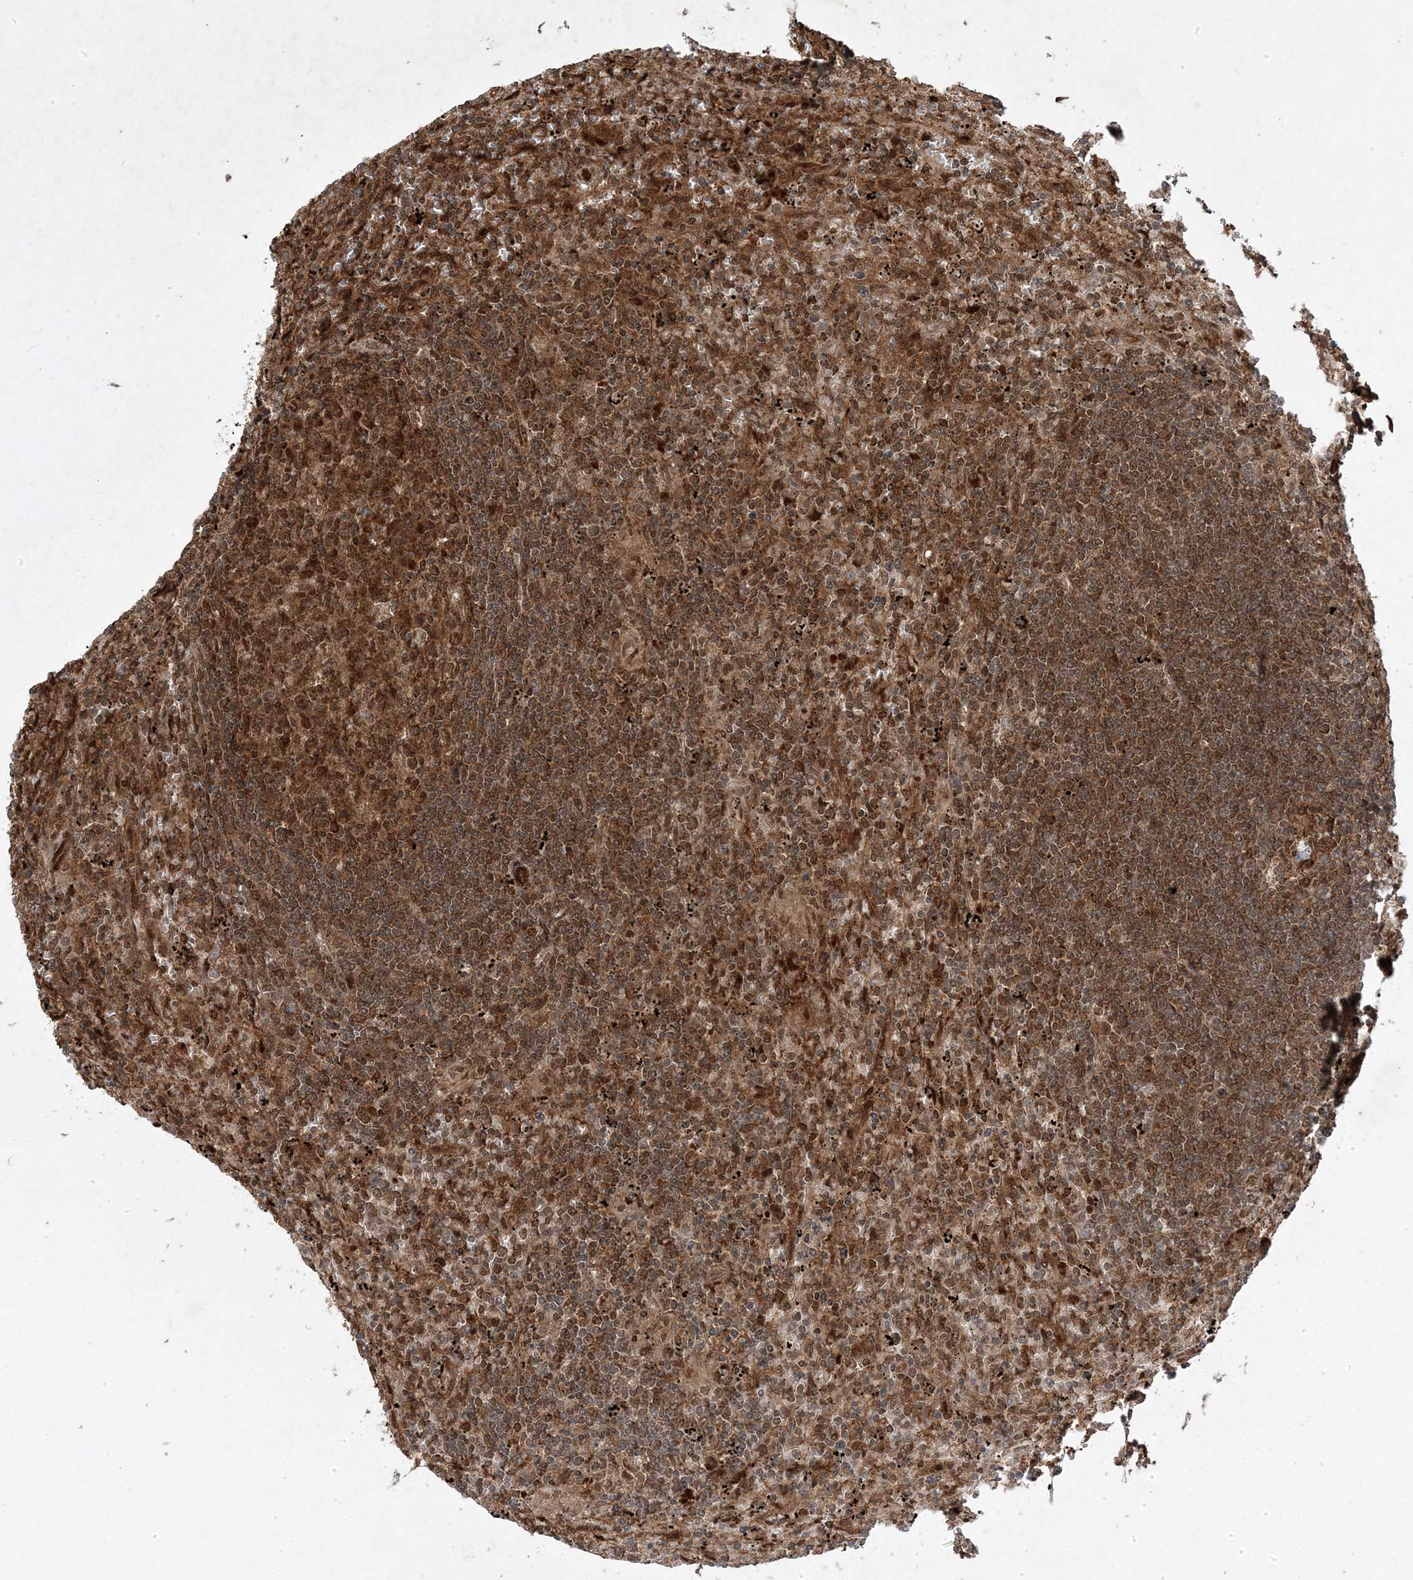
{"staining": {"intensity": "moderate", "quantity": ">75%", "location": "cytoplasmic/membranous,nuclear"}, "tissue": "lymphoma", "cell_type": "Tumor cells", "image_type": "cancer", "snomed": [{"axis": "morphology", "description": "Malignant lymphoma, non-Hodgkin's type, Low grade"}, {"axis": "topography", "description": "Spleen"}], "caption": "There is medium levels of moderate cytoplasmic/membranous and nuclear positivity in tumor cells of lymphoma, as demonstrated by immunohistochemical staining (brown color).", "gene": "PLEKHM2", "patient": {"sex": "male", "age": 76}}